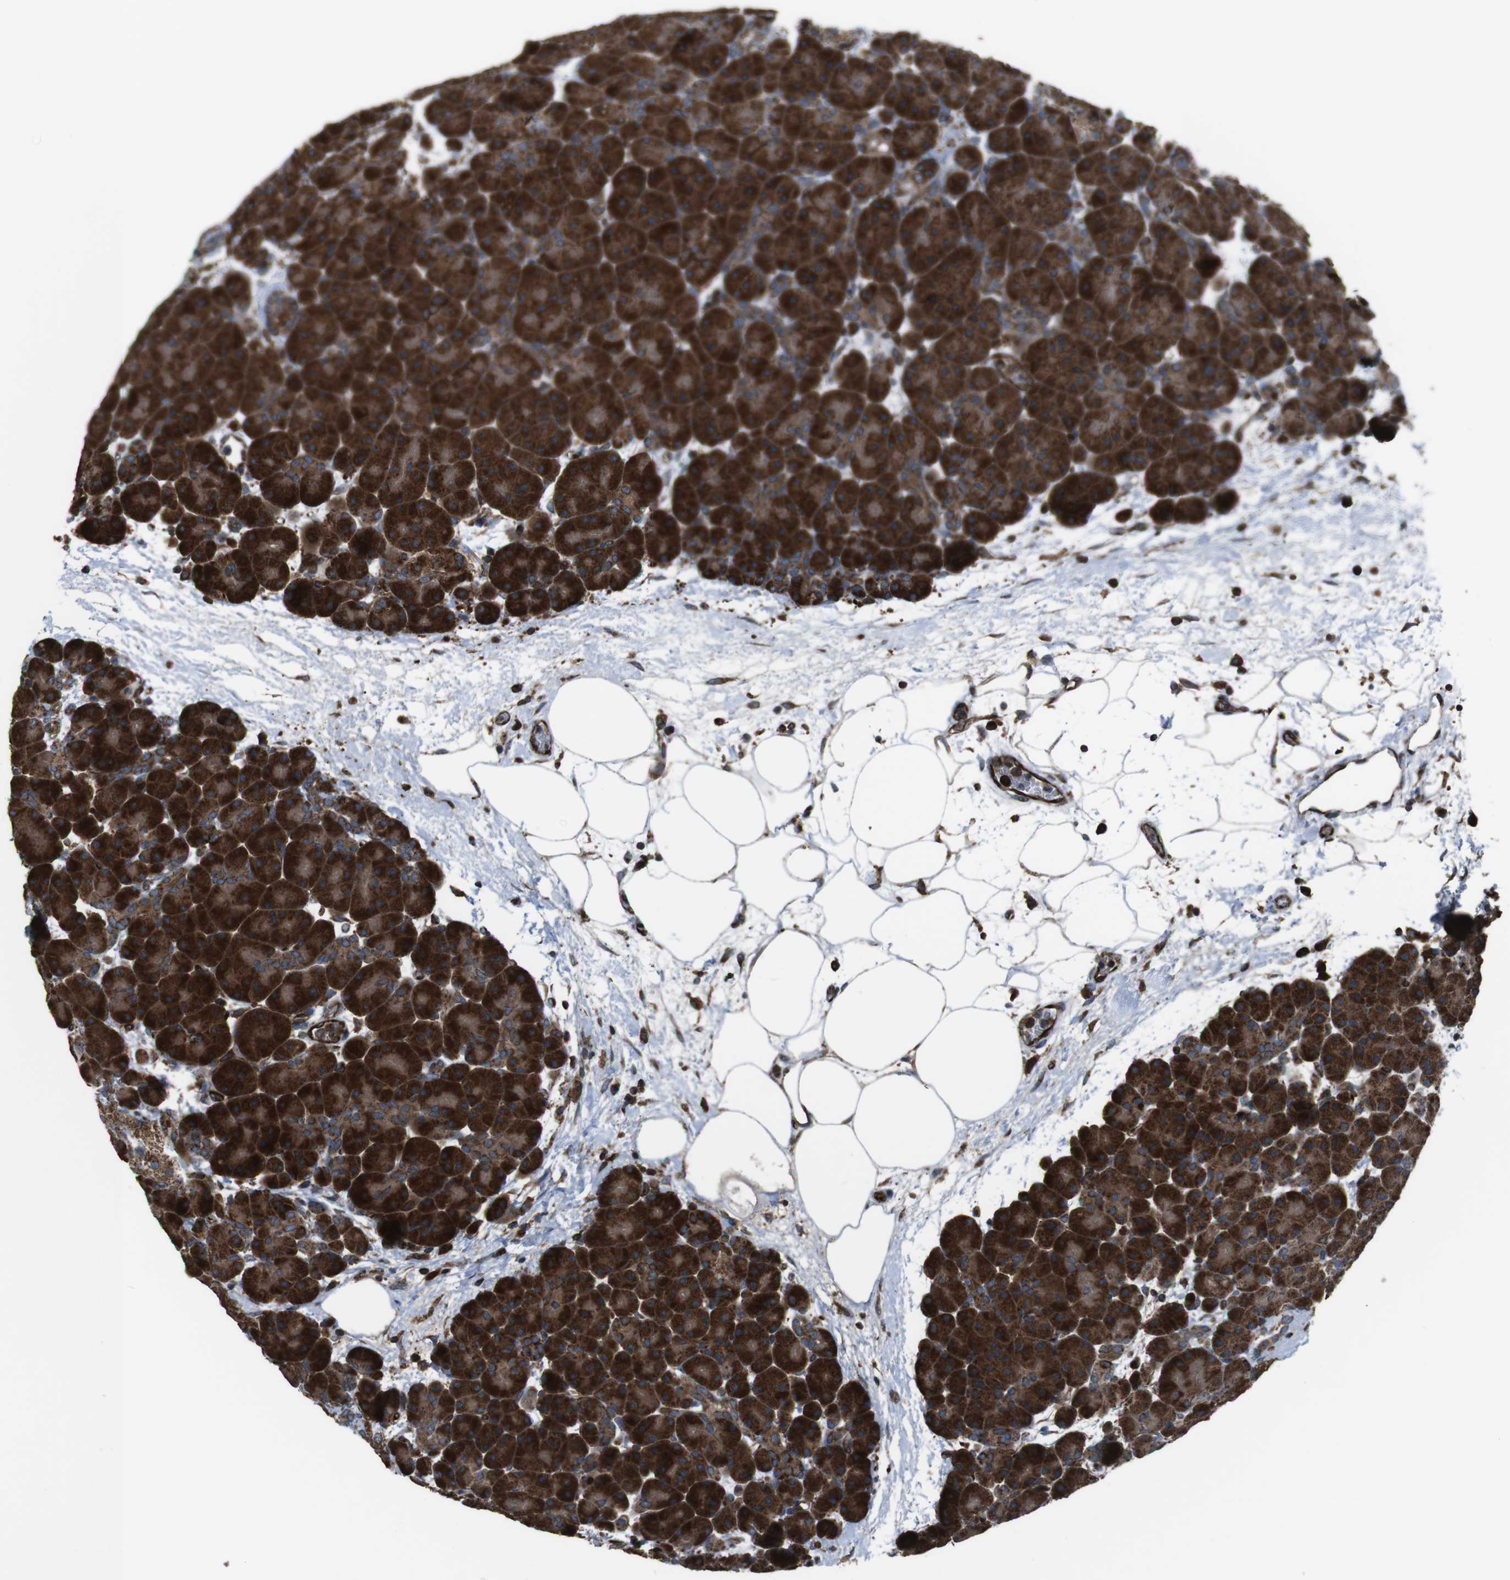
{"staining": {"intensity": "strong", "quantity": ">75%", "location": "cytoplasmic/membranous"}, "tissue": "pancreas", "cell_type": "Exocrine glandular cells", "image_type": "normal", "snomed": [{"axis": "morphology", "description": "Normal tissue, NOS"}, {"axis": "topography", "description": "Pancreas"}], "caption": "DAB (3,3'-diaminobenzidine) immunohistochemical staining of unremarkable pancreas reveals strong cytoplasmic/membranous protein positivity in about >75% of exocrine glandular cells.", "gene": "GIMAP8", "patient": {"sex": "male", "age": 66}}